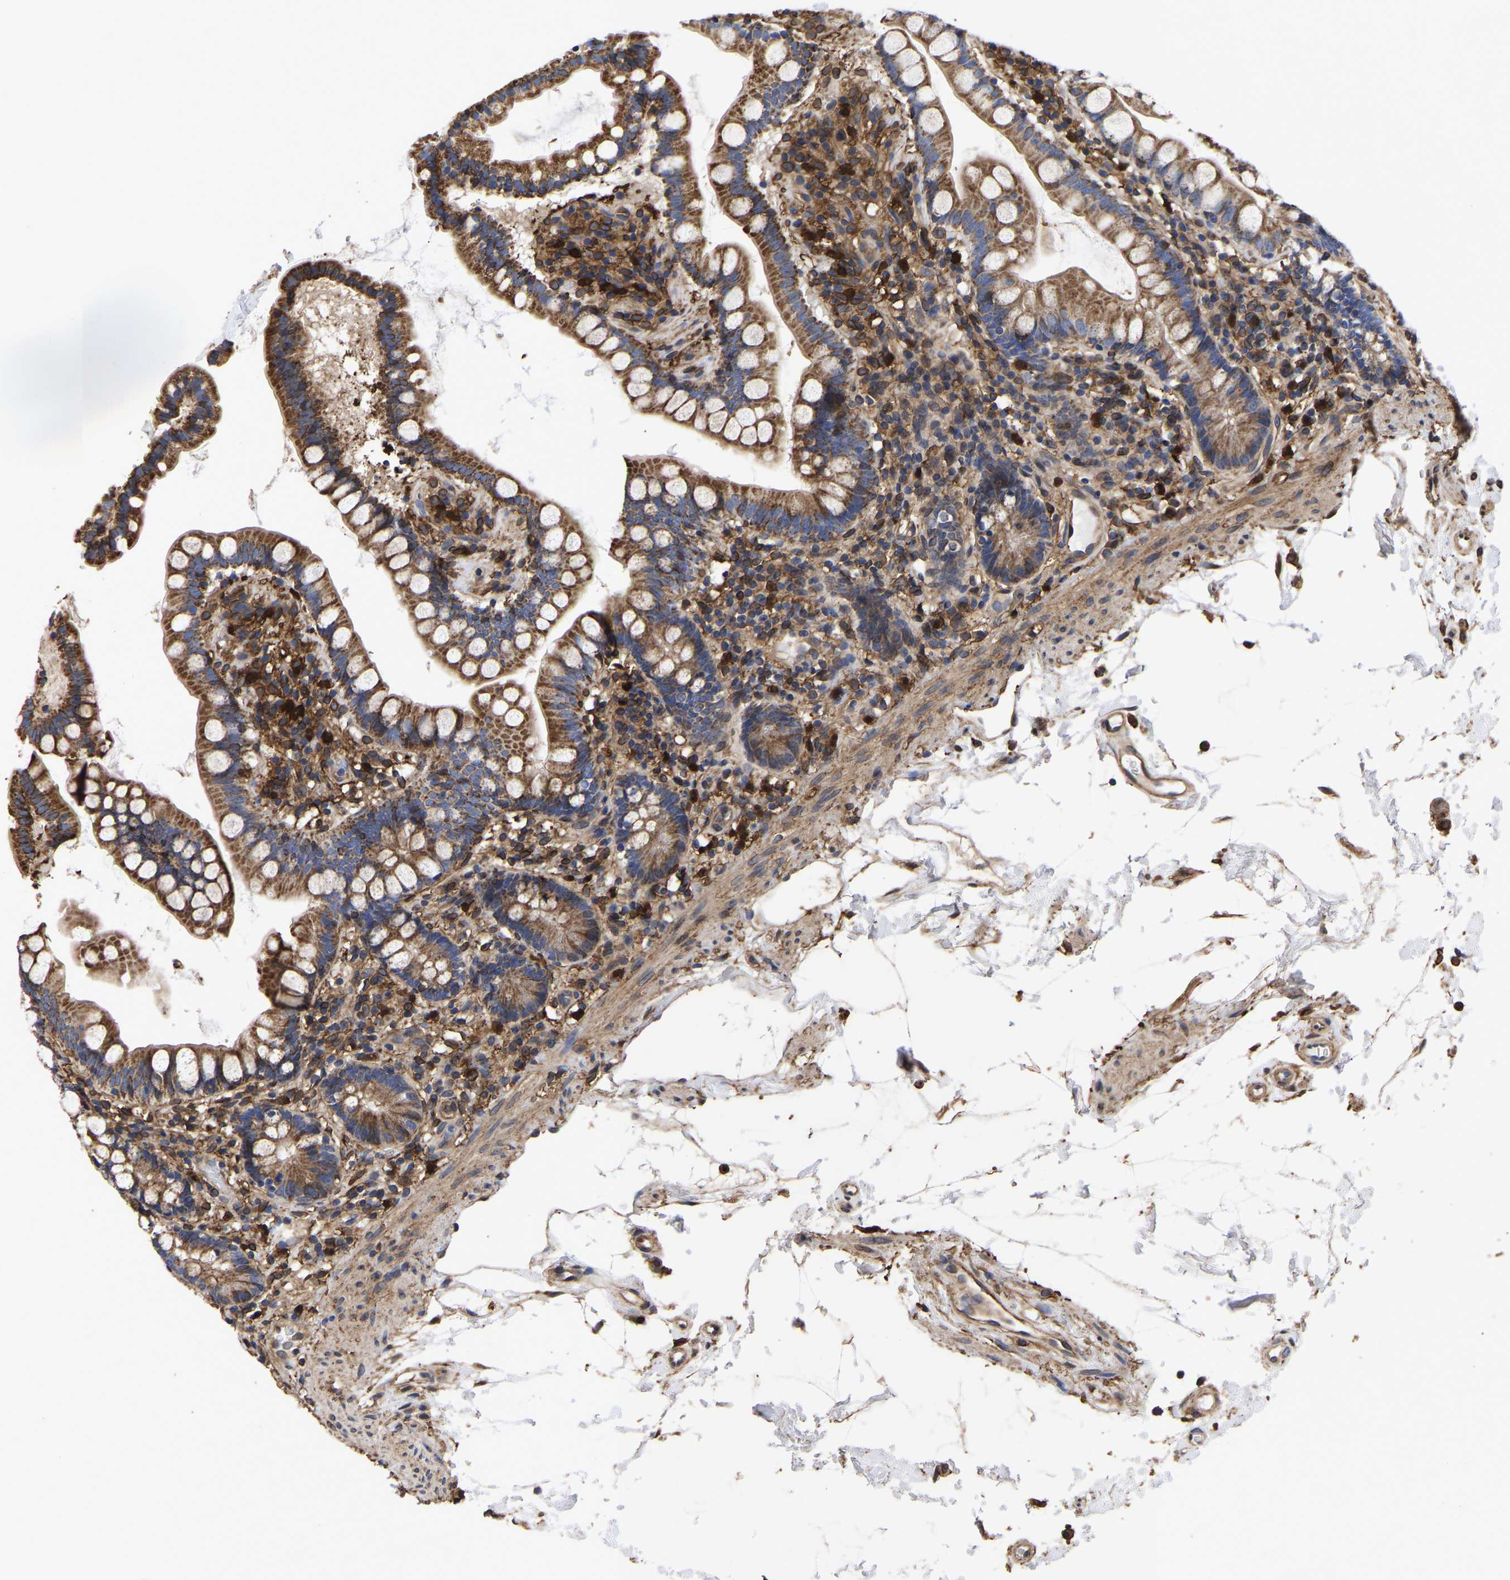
{"staining": {"intensity": "strong", "quantity": ">75%", "location": "cytoplasmic/membranous"}, "tissue": "small intestine", "cell_type": "Glandular cells", "image_type": "normal", "snomed": [{"axis": "morphology", "description": "Normal tissue, NOS"}, {"axis": "topography", "description": "Small intestine"}], "caption": "There is high levels of strong cytoplasmic/membranous positivity in glandular cells of unremarkable small intestine, as demonstrated by immunohistochemical staining (brown color).", "gene": "LIF", "patient": {"sex": "female", "age": 84}}